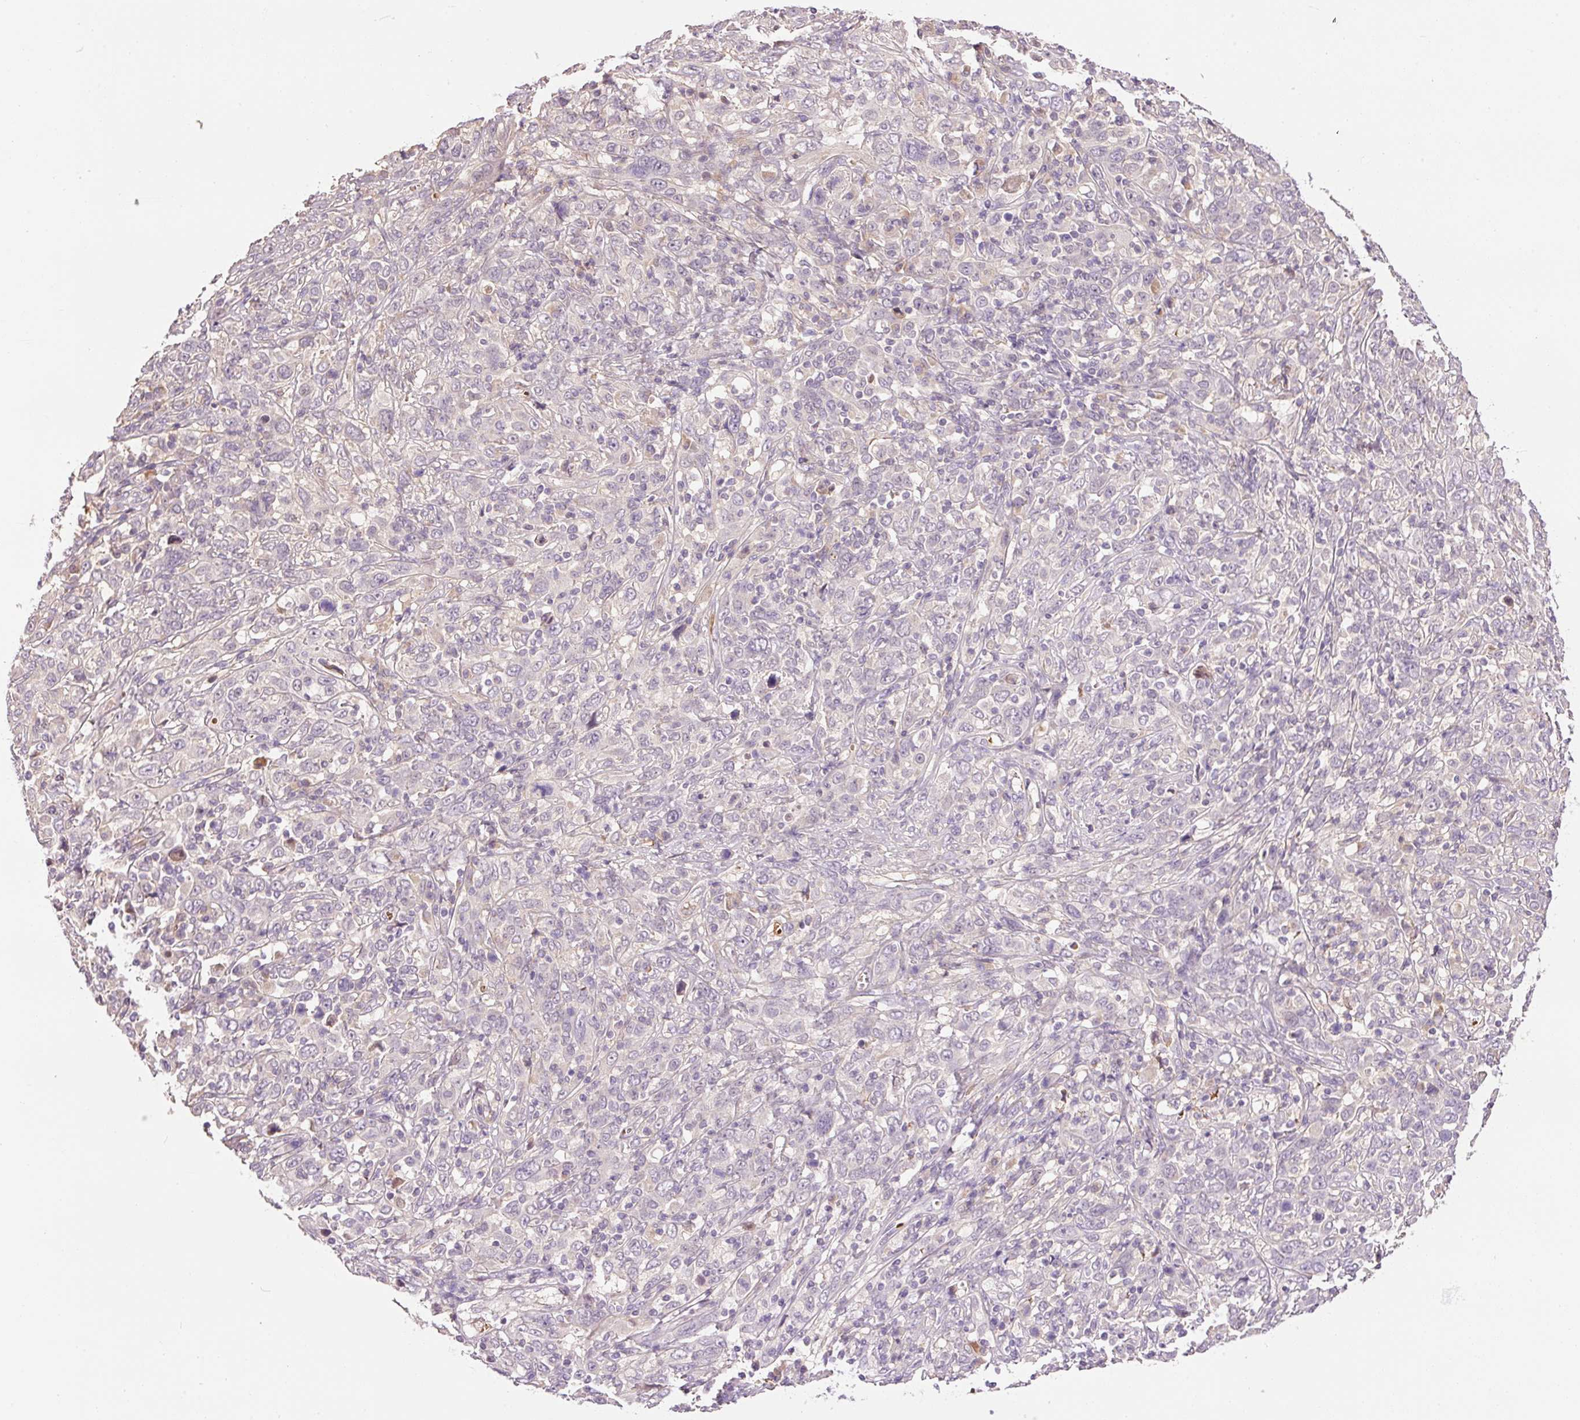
{"staining": {"intensity": "negative", "quantity": "none", "location": "none"}, "tissue": "cervical cancer", "cell_type": "Tumor cells", "image_type": "cancer", "snomed": [{"axis": "morphology", "description": "Squamous cell carcinoma, NOS"}, {"axis": "topography", "description": "Cervix"}], "caption": "Cervical cancer (squamous cell carcinoma) stained for a protein using immunohistochemistry (IHC) reveals no staining tumor cells.", "gene": "CMTM8", "patient": {"sex": "female", "age": 46}}